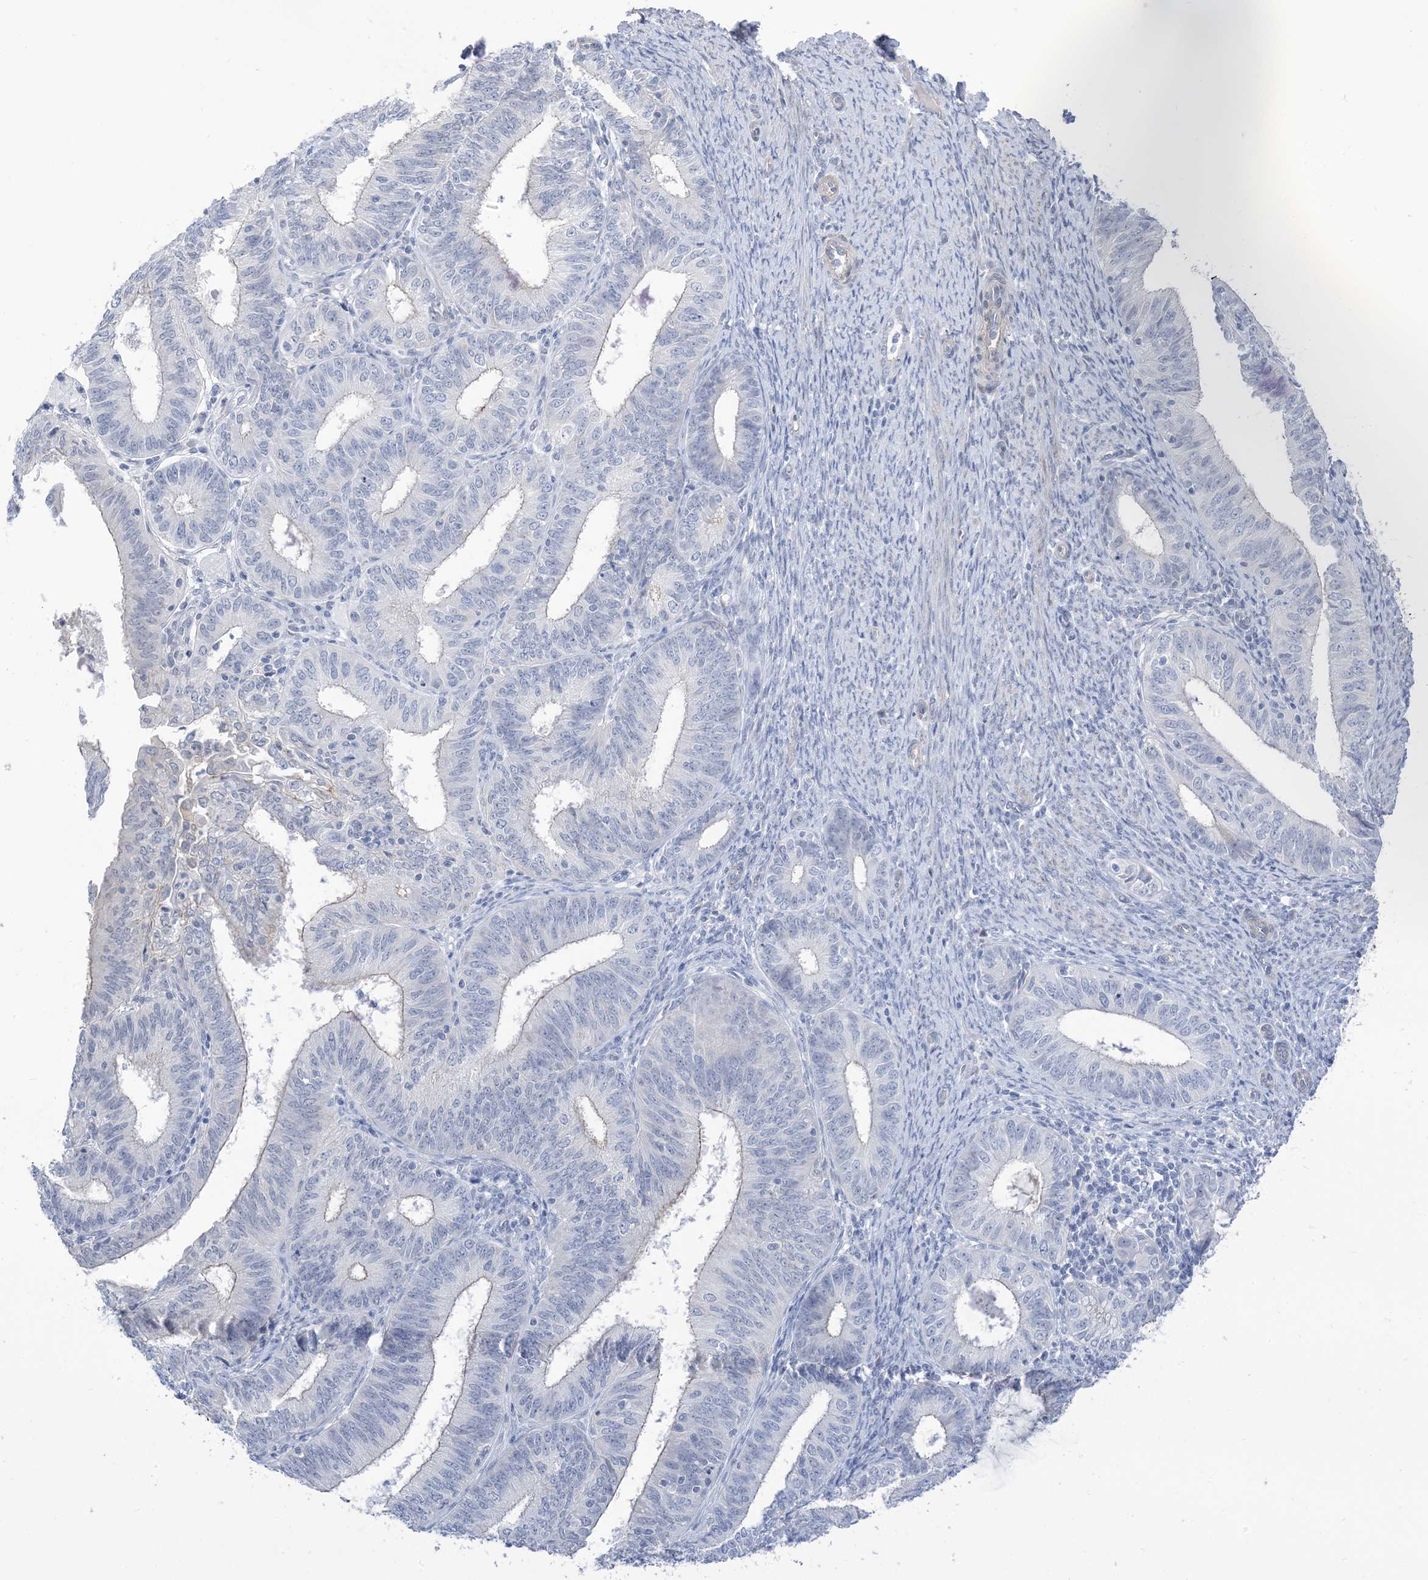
{"staining": {"intensity": "negative", "quantity": "none", "location": "none"}, "tissue": "endometrial cancer", "cell_type": "Tumor cells", "image_type": "cancer", "snomed": [{"axis": "morphology", "description": "Adenocarcinoma, NOS"}, {"axis": "topography", "description": "Endometrium"}], "caption": "A micrograph of adenocarcinoma (endometrial) stained for a protein shows no brown staining in tumor cells. (DAB (3,3'-diaminobenzidine) immunohistochemistry with hematoxylin counter stain).", "gene": "IL36B", "patient": {"sex": "female", "age": 51}}